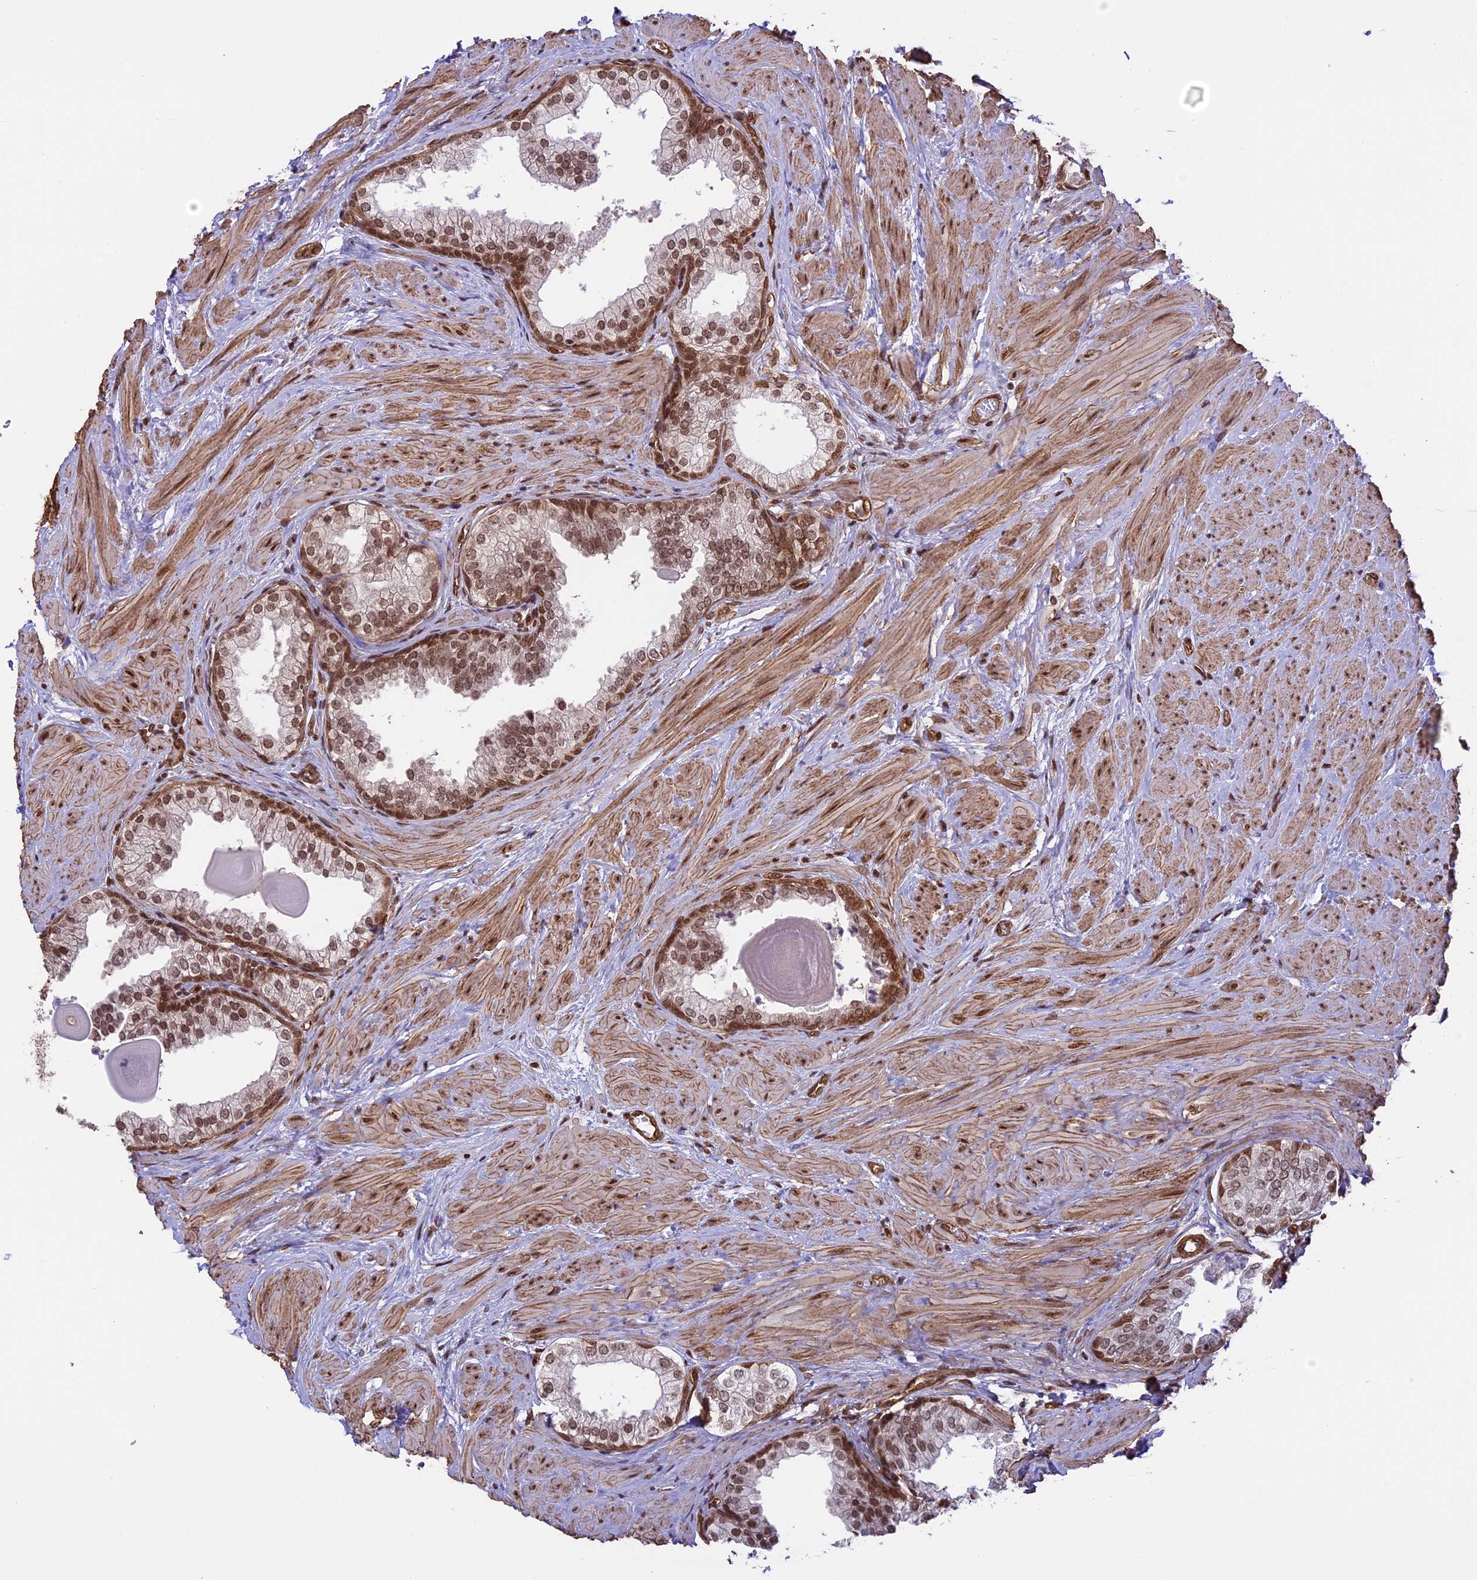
{"staining": {"intensity": "moderate", "quantity": ">75%", "location": "nuclear"}, "tissue": "prostate", "cell_type": "Glandular cells", "image_type": "normal", "snomed": [{"axis": "morphology", "description": "Normal tissue, NOS"}, {"axis": "topography", "description": "Prostate"}], "caption": "IHC of unremarkable prostate demonstrates medium levels of moderate nuclear staining in approximately >75% of glandular cells.", "gene": "MPHOSPH8", "patient": {"sex": "male", "age": 48}}